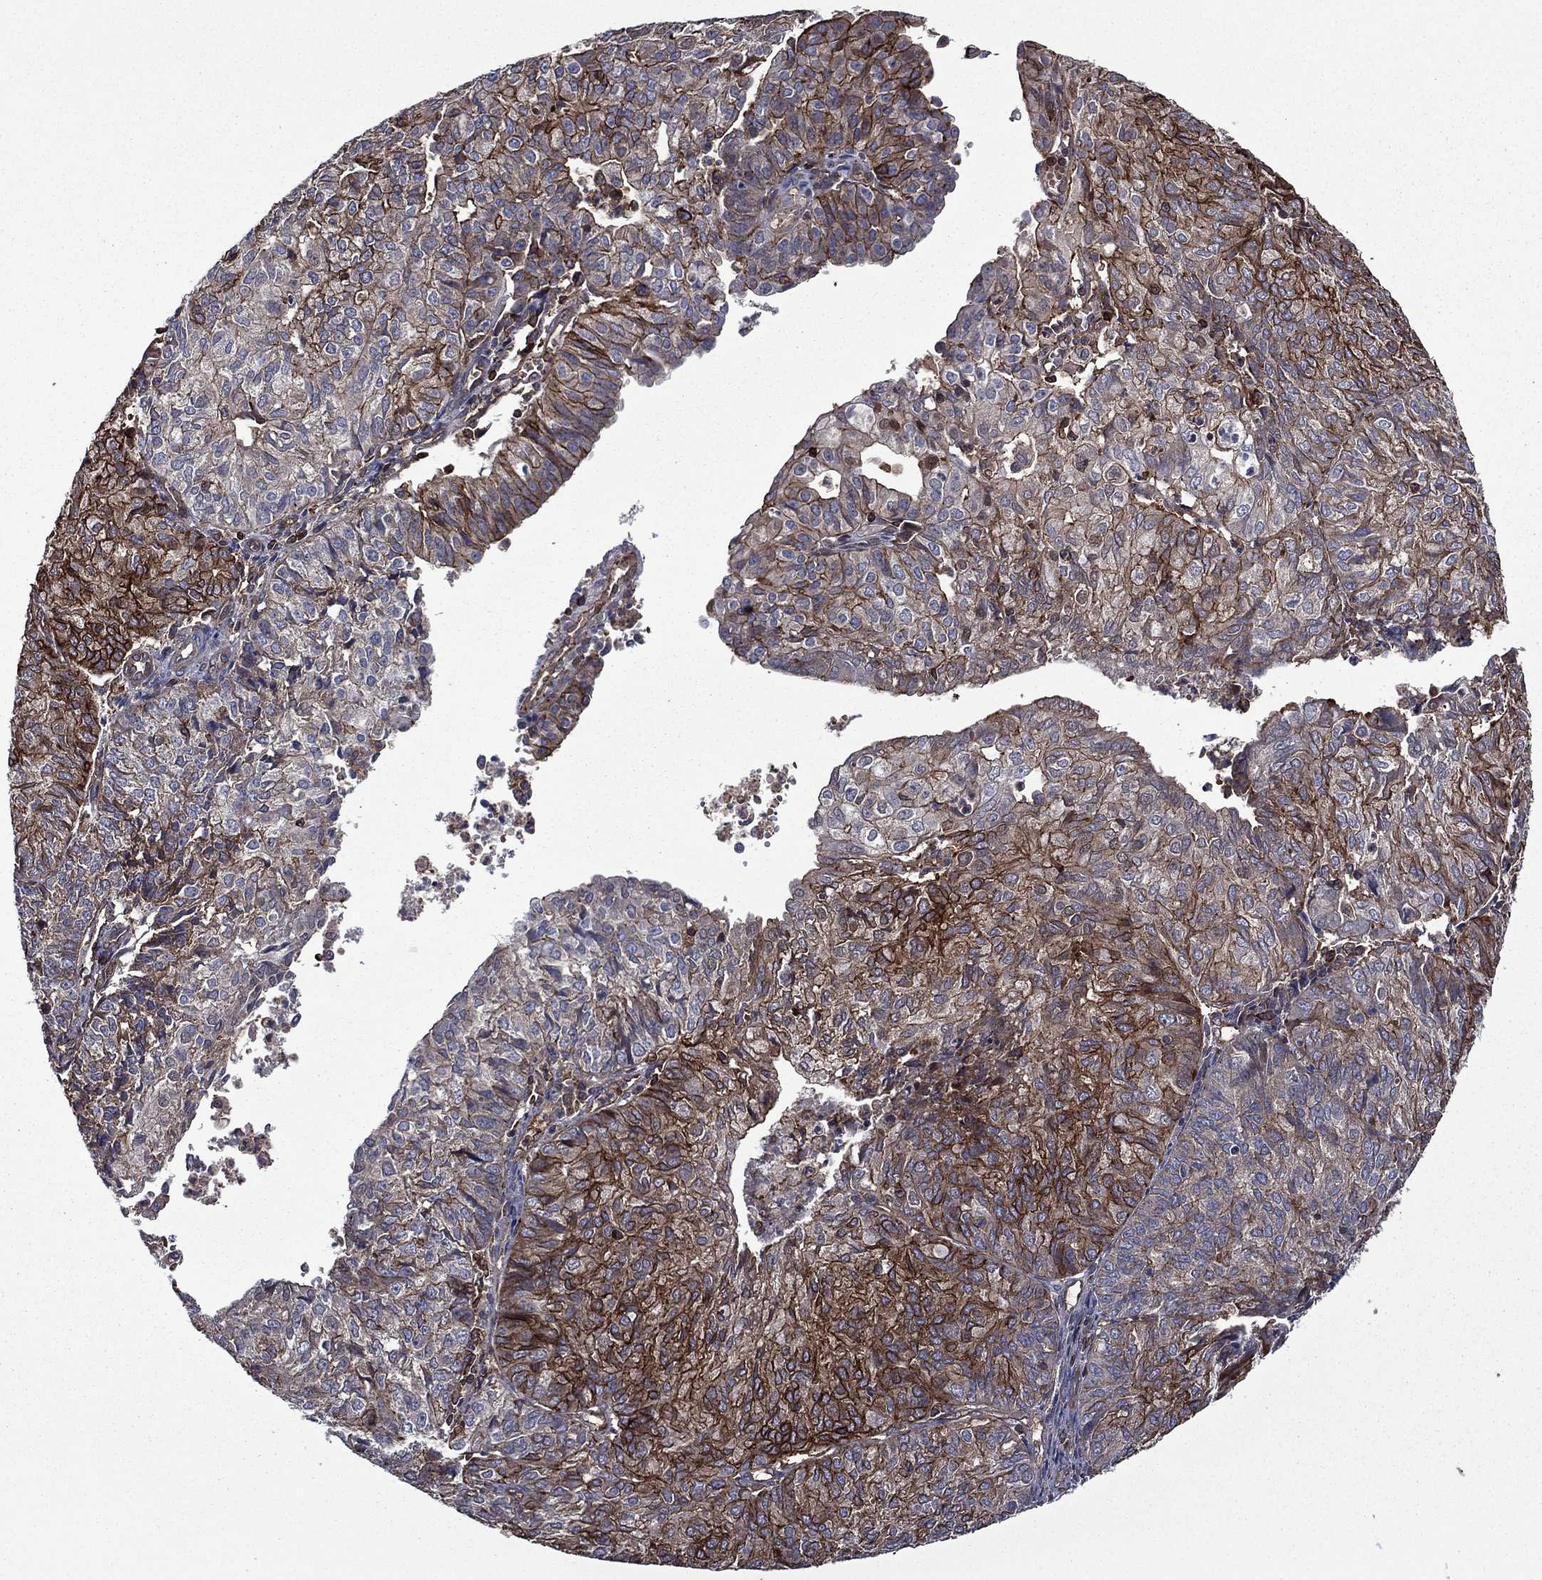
{"staining": {"intensity": "strong", "quantity": "25%-75%", "location": "cytoplasmic/membranous"}, "tissue": "endometrial cancer", "cell_type": "Tumor cells", "image_type": "cancer", "snomed": [{"axis": "morphology", "description": "Adenocarcinoma, NOS"}, {"axis": "topography", "description": "Endometrium"}], "caption": "An image of adenocarcinoma (endometrial) stained for a protein reveals strong cytoplasmic/membranous brown staining in tumor cells.", "gene": "PLPP3", "patient": {"sex": "female", "age": 82}}